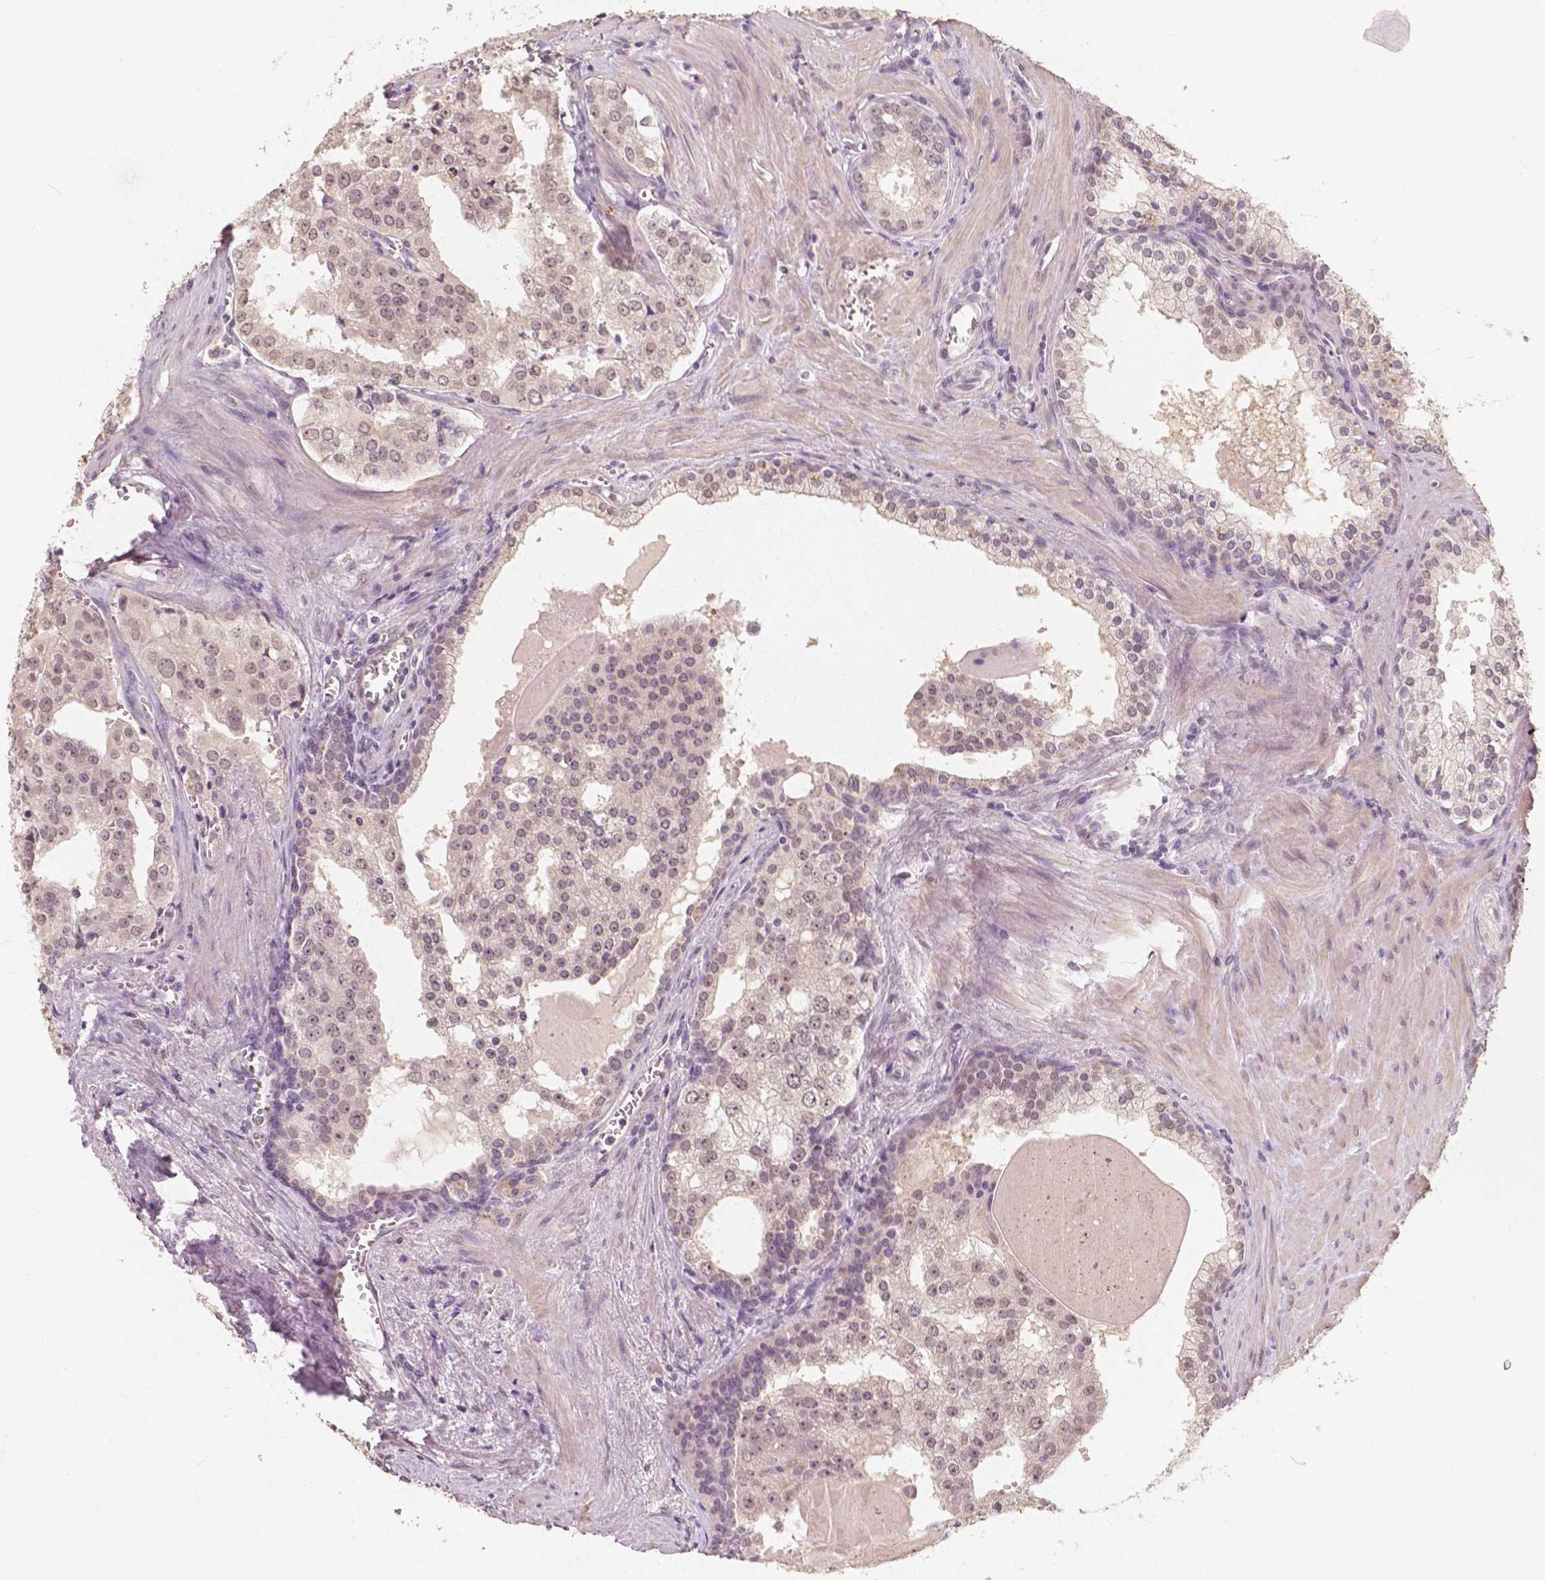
{"staining": {"intensity": "weak", "quantity": ">75%", "location": "nuclear"}, "tissue": "prostate cancer", "cell_type": "Tumor cells", "image_type": "cancer", "snomed": [{"axis": "morphology", "description": "Adenocarcinoma, High grade"}, {"axis": "topography", "description": "Prostate"}], "caption": "This histopathology image reveals immunohistochemistry (IHC) staining of prostate cancer (high-grade adenocarcinoma), with low weak nuclear staining in about >75% of tumor cells.", "gene": "NOLC1", "patient": {"sex": "male", "age": 68}}